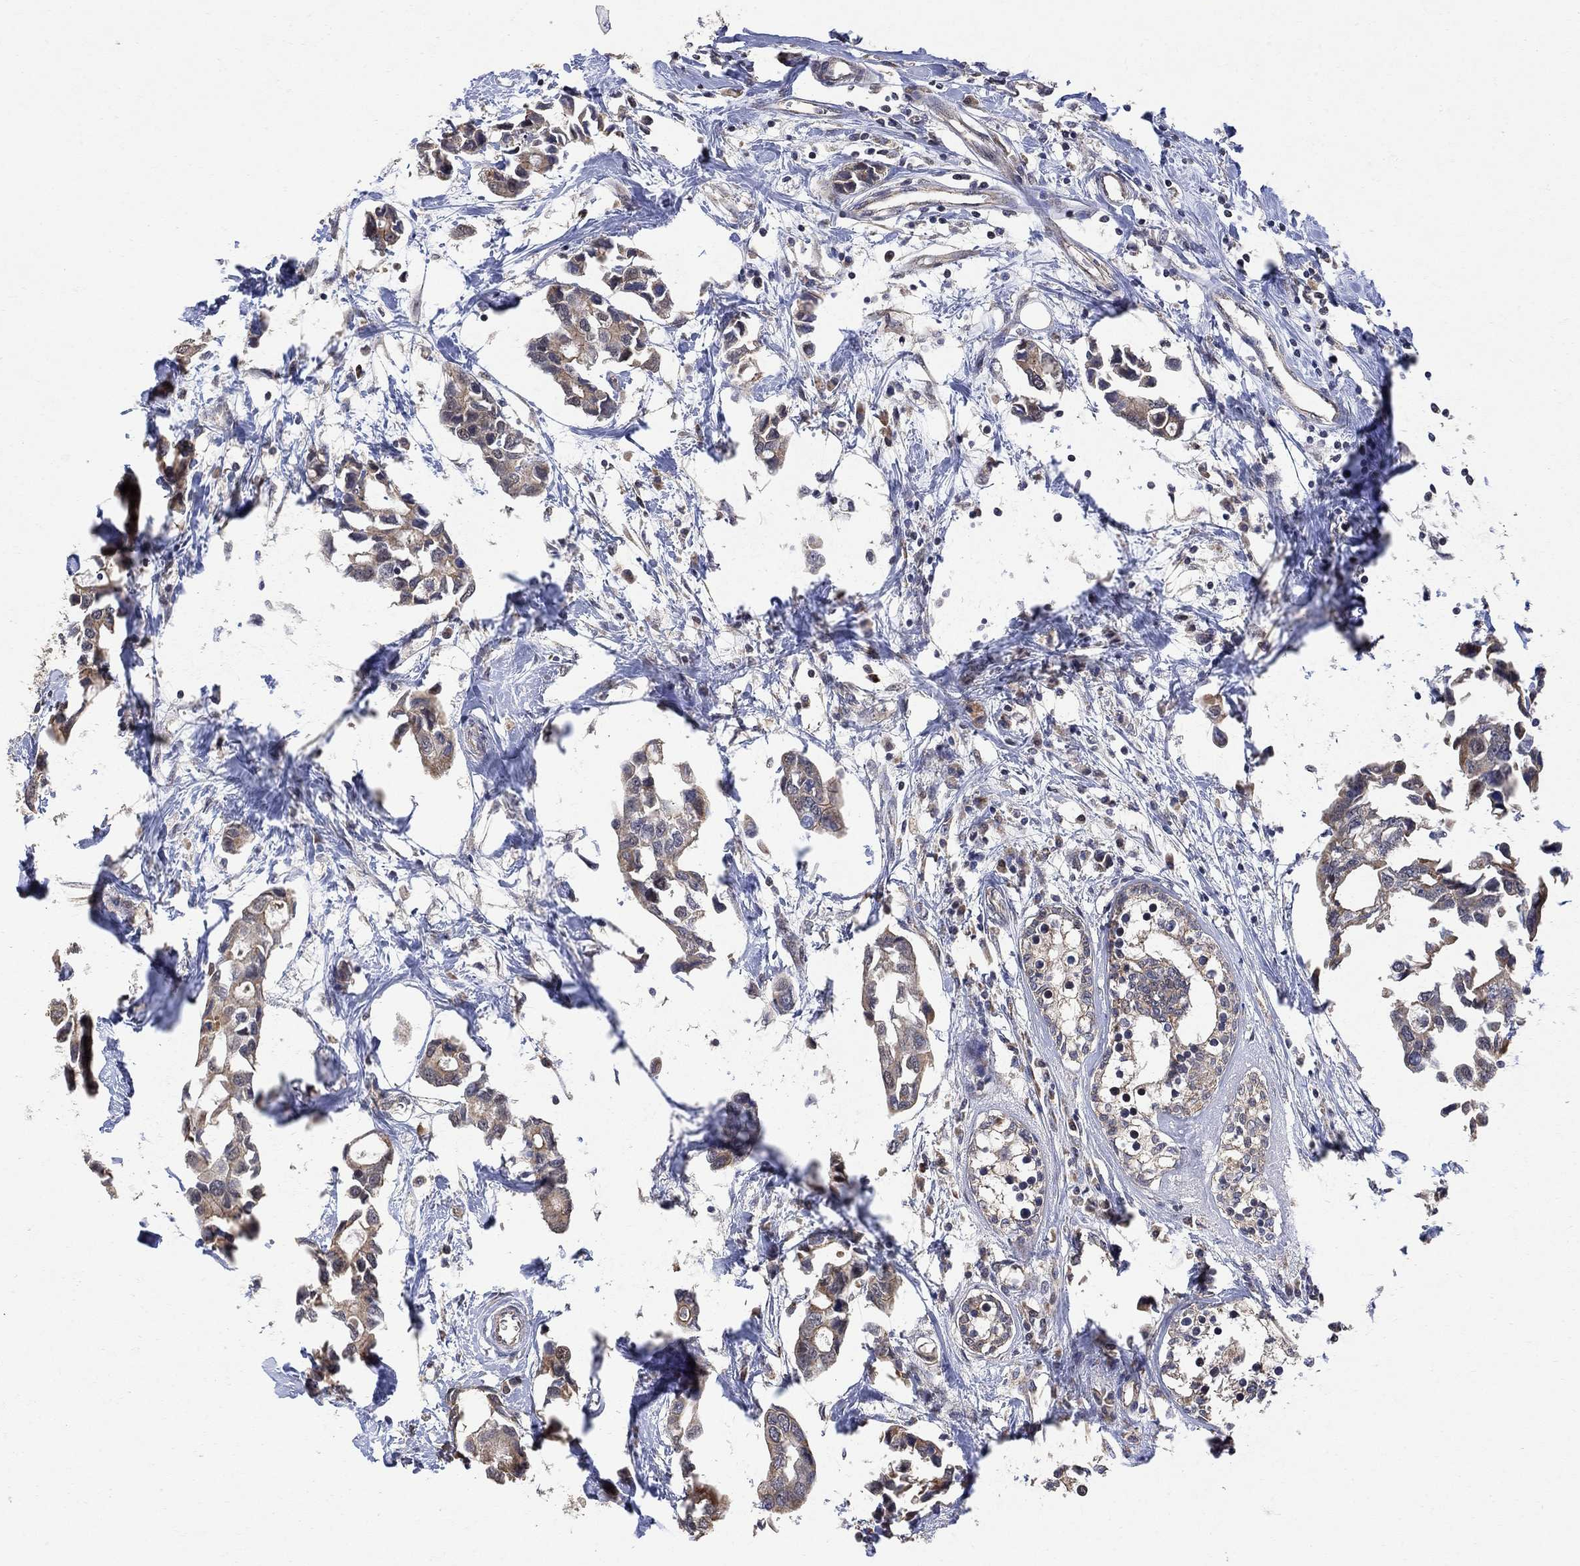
{"staining": {"intensity": "moderate", "quantity": "<25%", "location": "cytoplasmic/membranous"}, "tissue": "breast cancer", "cell_type": "Tumor cells", "image_type": "cancer", "snomed": [{"axis": "morphology", "description": "Duct carcinoma"}, {"axis": "topography", "description": "Breast"}], "caption": "The immunohistochemical stain labels moderate cytoplasmic/membranous staining in tumor cells of breast infiltrating ductal carcinoma tissue.", "gene": "ANKRA2", "patient": {"sex": "female", "age": 83}}